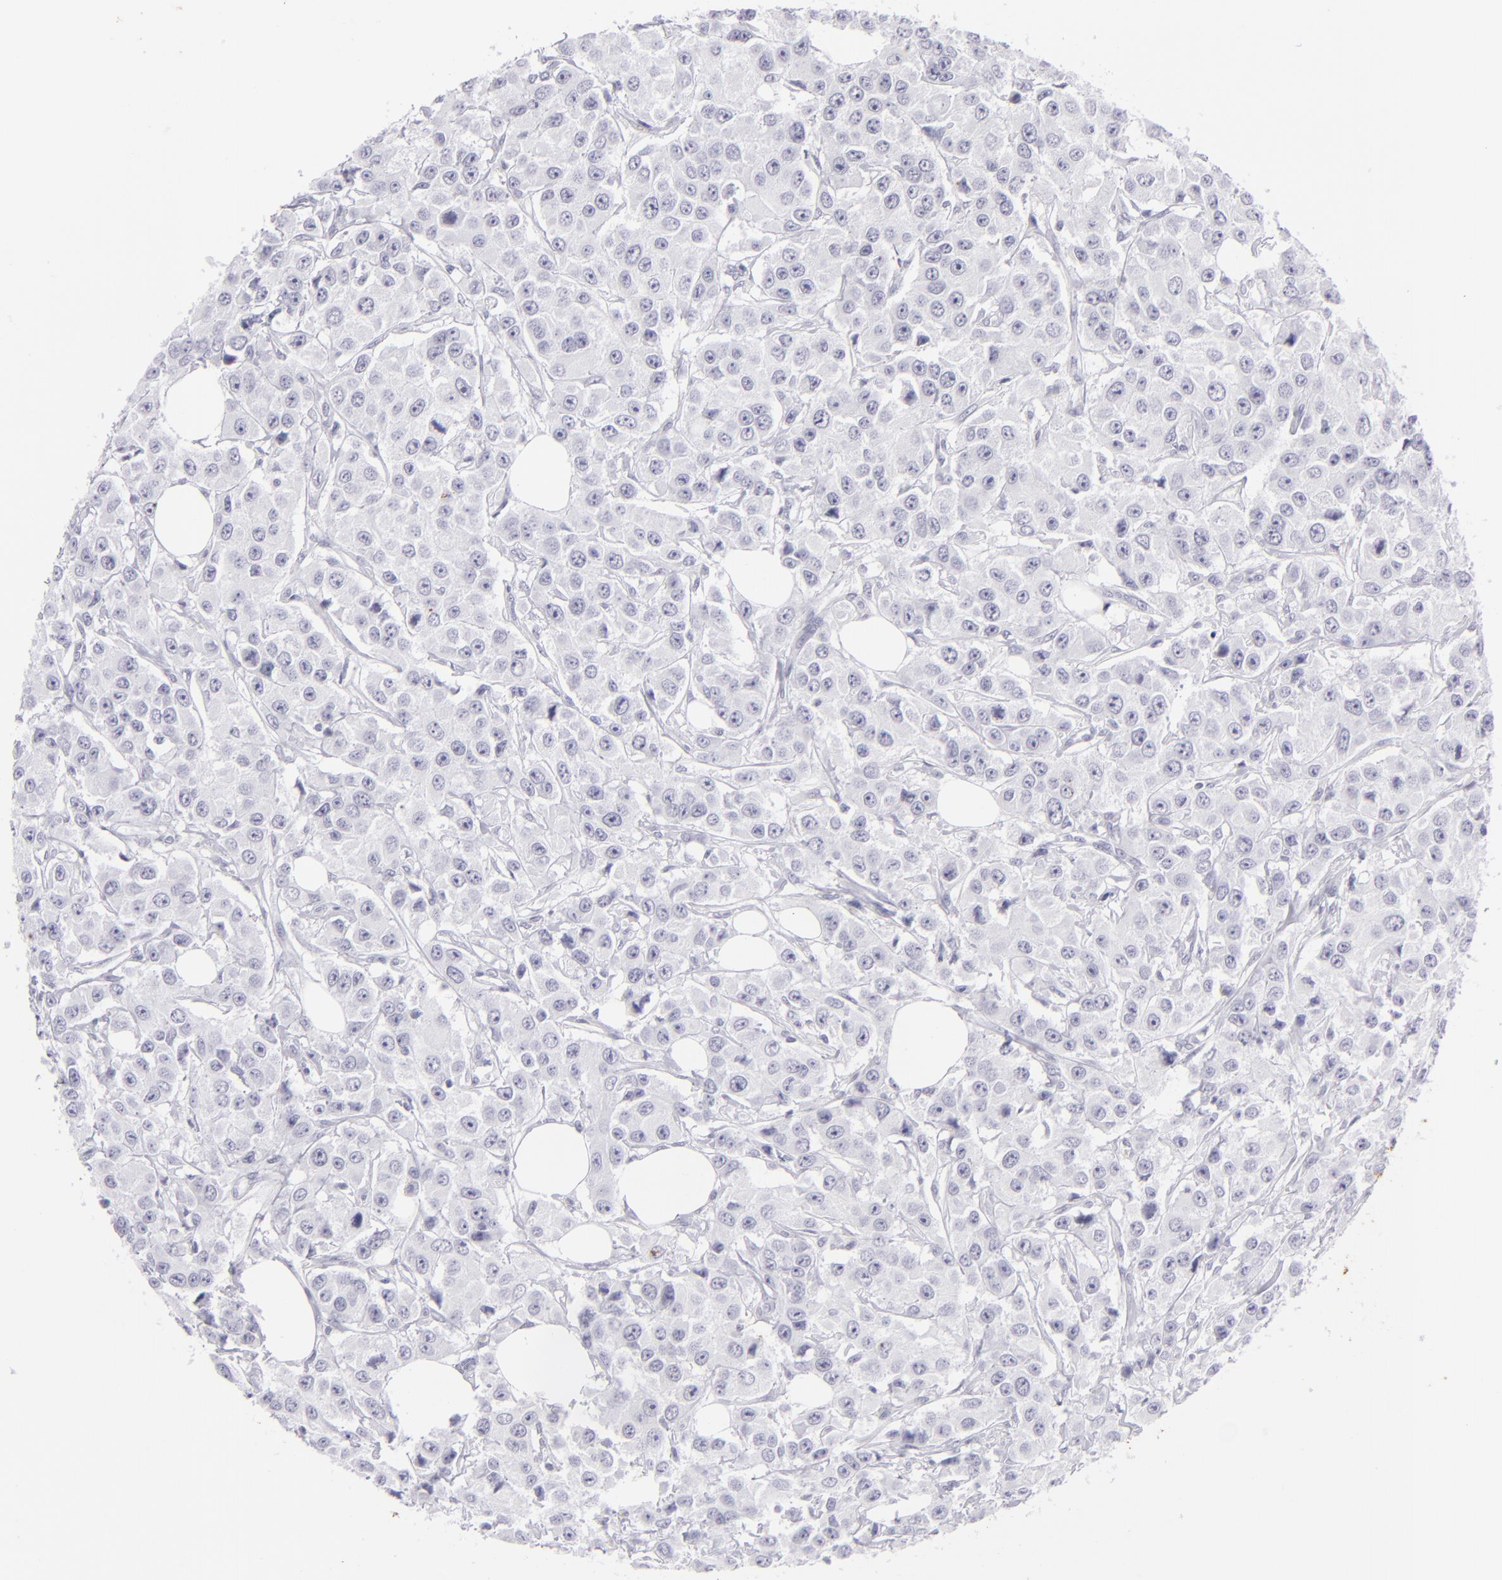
{"staining": {"intensity": "negative", "quantity": "none", "location": "none"}, "tissue": "breast cancer", "cell_type": "Tumor cells", "image_type": "cancer", "snomed": [{"axis": "morphology", "description": "Duct carcinoma"}, {"axis": "topography", "description": "Breast"}], "caption": "High magnification brightfield microscopy of intraductal carcinoma (breast) stained with DAB (3,3'-diaminobenzidine) (brown) and counterstained with hematoxylin (blue): tumor cells show no significant staining.", "gene": "KRT1", "patient": {"sex": "female", "age": 58}}